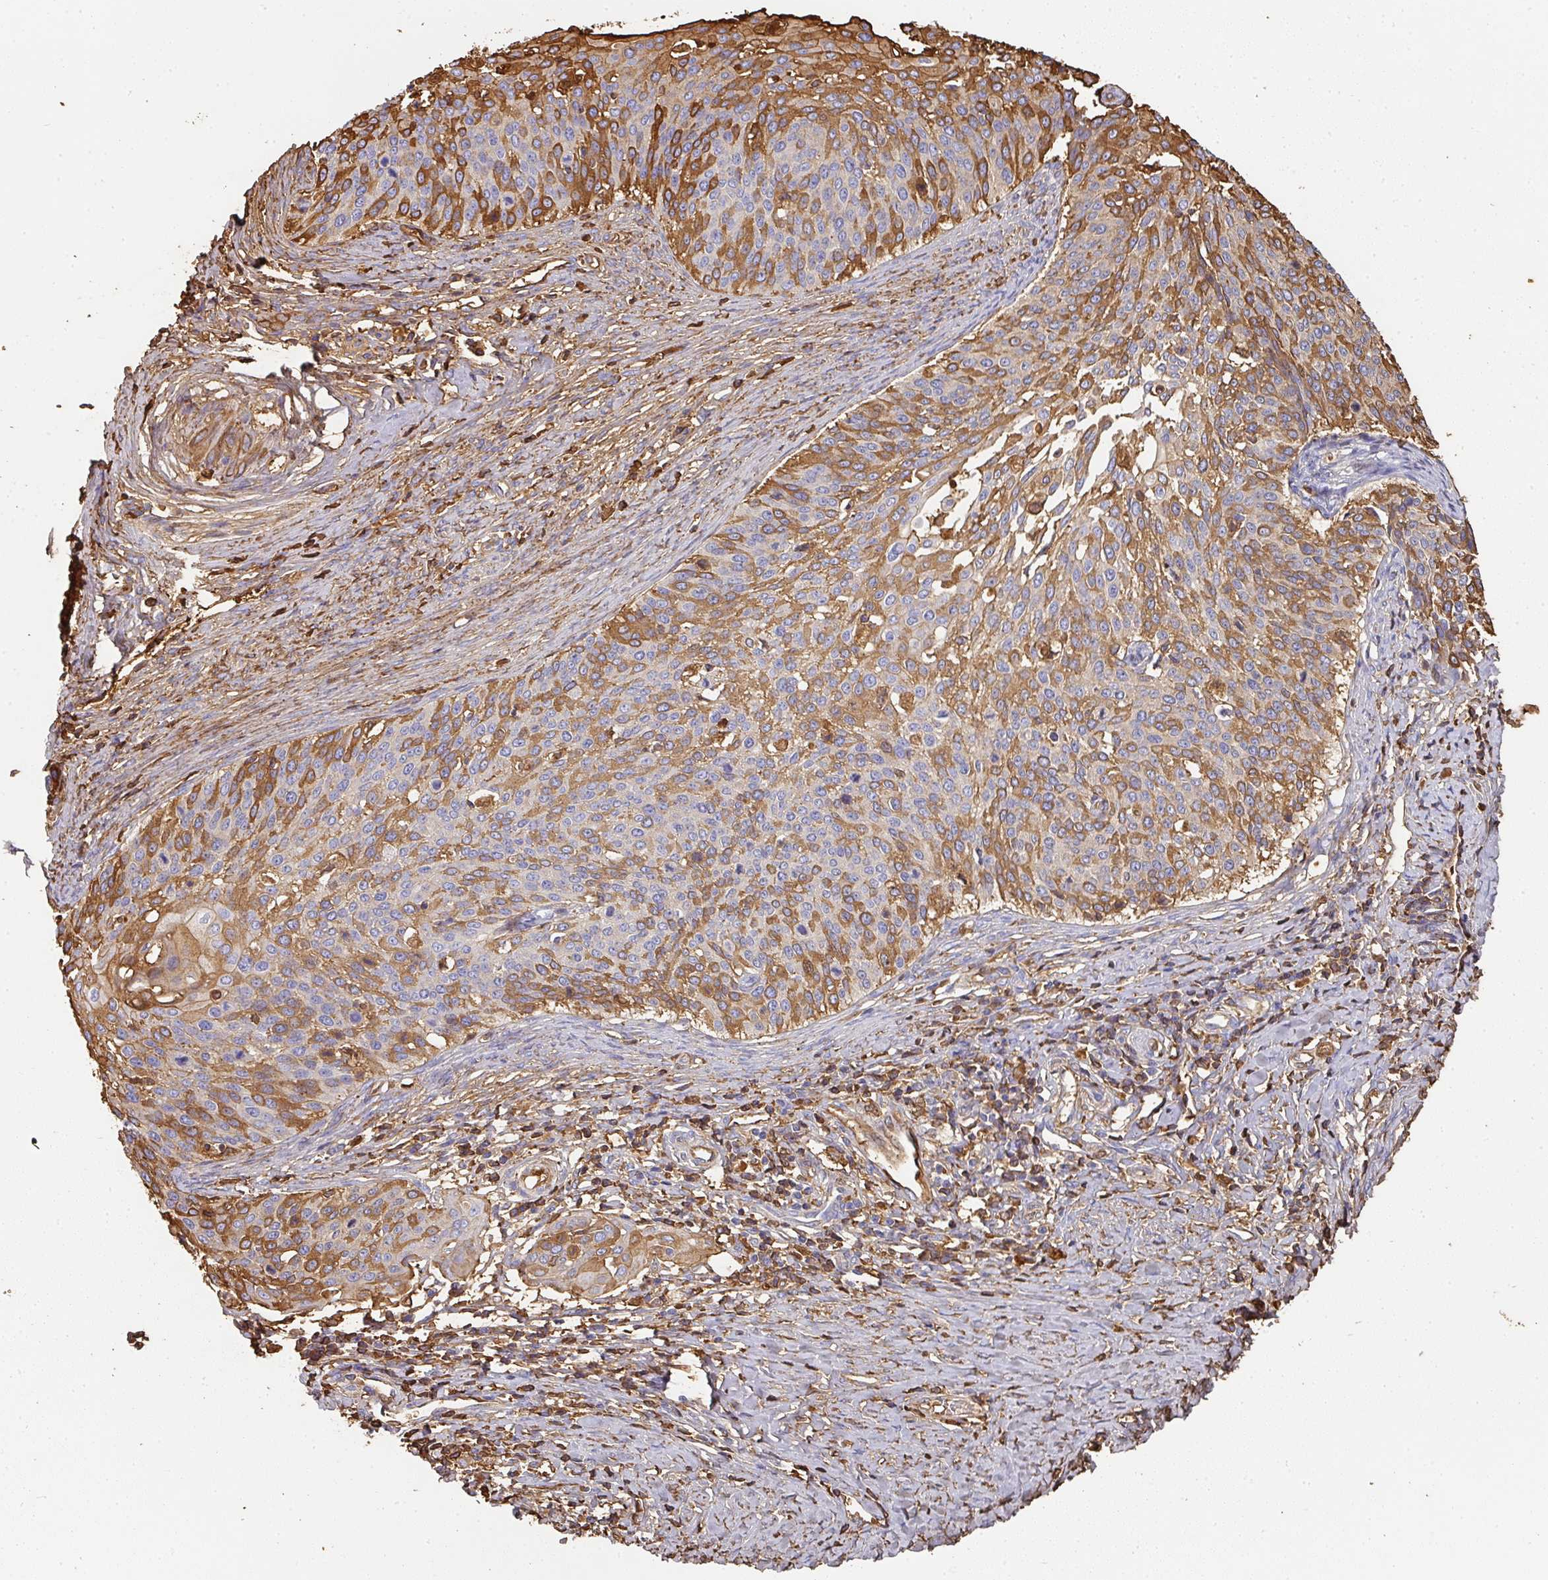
{"staining": {"intensity": "moderate", "quantity": "25%-75%", "location": "cytoplasmic/membranous"}, "tissue": "cervical cancer", "cell_type": "Tumor cells", "image_type": "cancer", "snomed": [{"axis": "morphology", "description": "Squamous cell carcinoma, NOS"}, {"axis": "topography", "description": "Cervix"}], "caption": "This micrograph displays immunohistochemistry (IHC) staining of human cervical cancer (squamous cell carcinoma), with medium moderate cytoplasmic/membranous staining in about 25%-75% of tumor cells.", "gene": "ALB", "patient": {"sex": "female", "age": 44}}